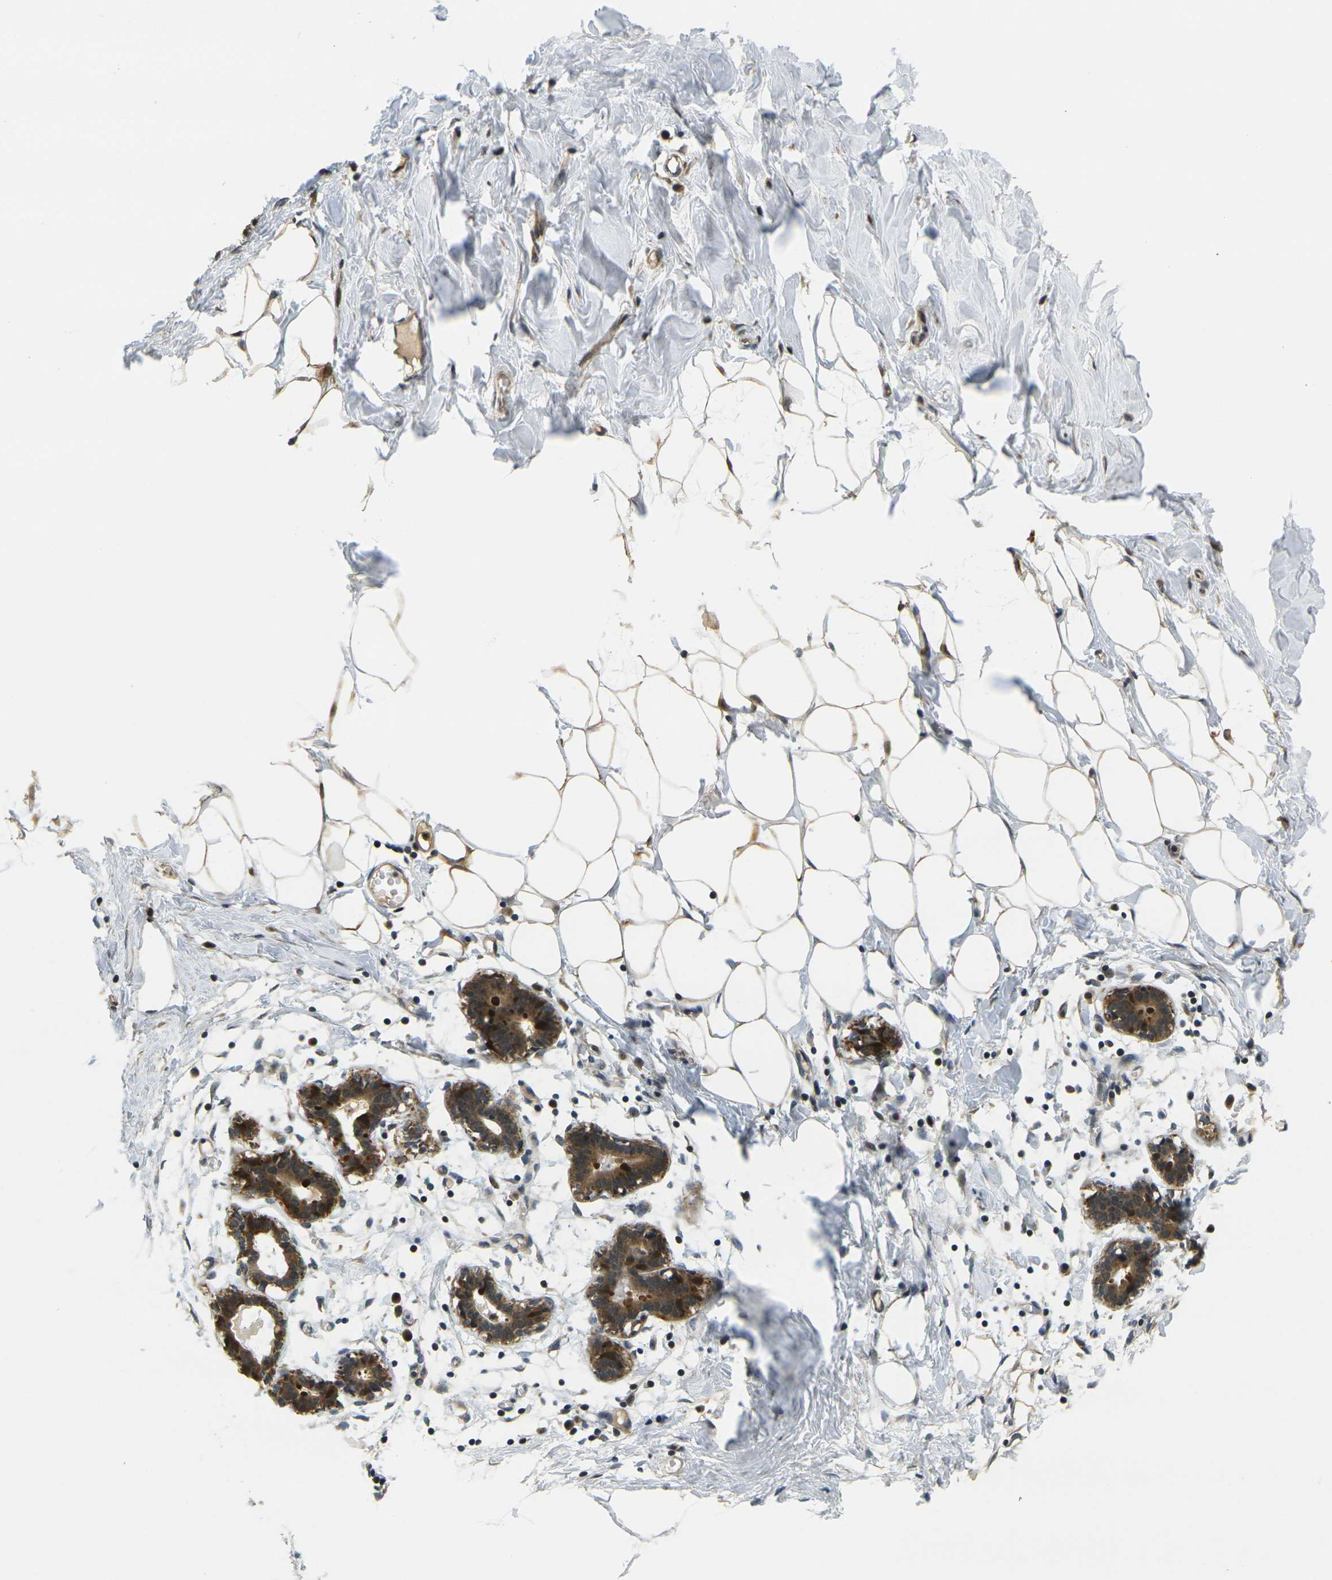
{"staining": {"intensity": "moderate", "quantity": ">75%", "location": "cytoplasmic/membranous"}, "tissue": "breast", "cell_type": "Adipocytes", "image_type": "normal", "snomed": [{"axis": "morphology", "description": "Normal tissue, NOS"}, {"axis": "topography", "description": "Breast"}], "caption": "The immunohistochemical stain highlights moderate cytoplasmic/membranous positivity in adipocytes of normal breast. (brown staining indicates protein expression, while blue staining denotes nuclei).", "gene": "KLHL8", "patient": {"sex": "female", "age": 27}}